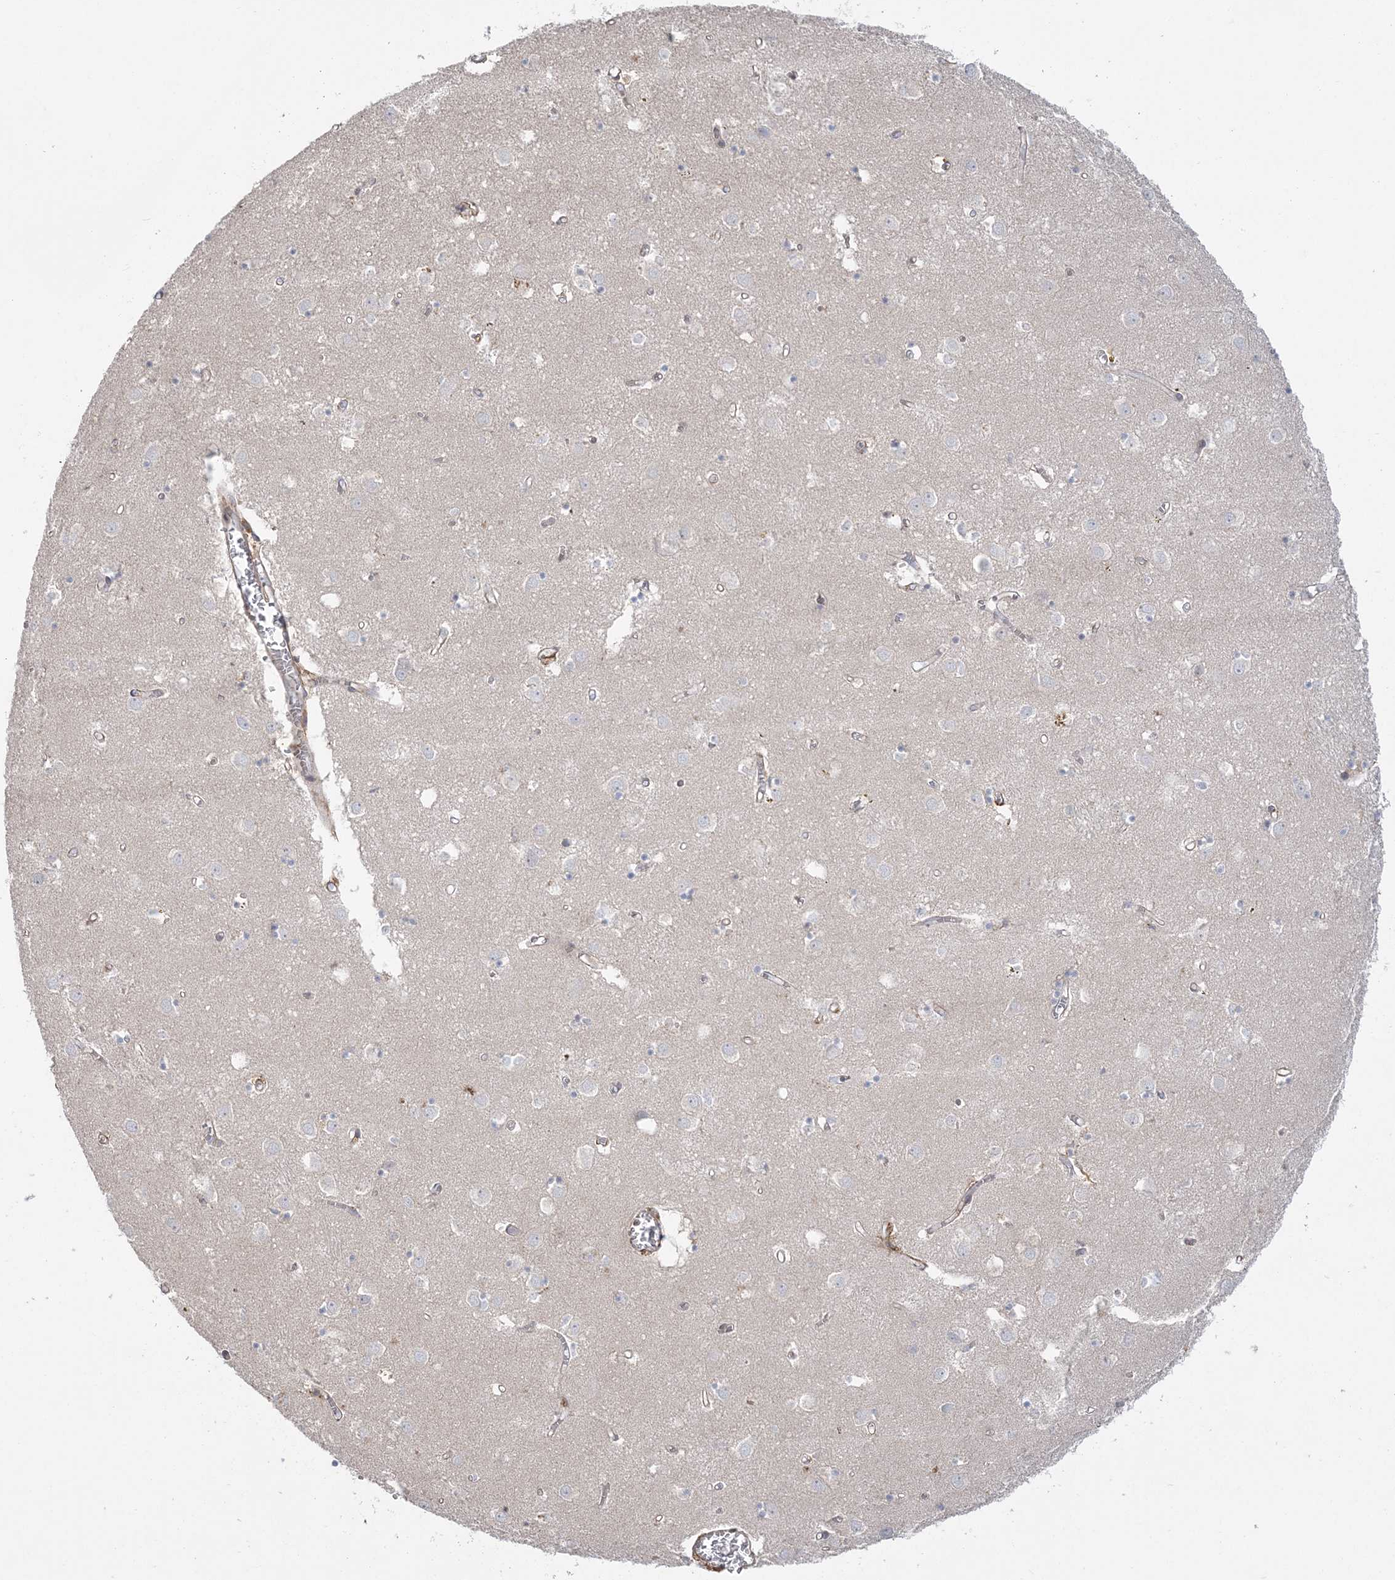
{"staining": {"intensity": "negative", "quantity": "none", "location": "none"}, "tissue": "caudate", "cell_type": "Glial cells", "image_type": "normal", "snomed": [{"axis": "morphology", "description": "Normal tissue, NOS"}, {"axis": "topography", "description": "Lateral ventricle wall"}], "caption": "Human caudate stained for a protein using immunohistochemistry shows no staining in glial cells.", "gene": "HAAO", "patient": {"sex": "male", "age": 70}}